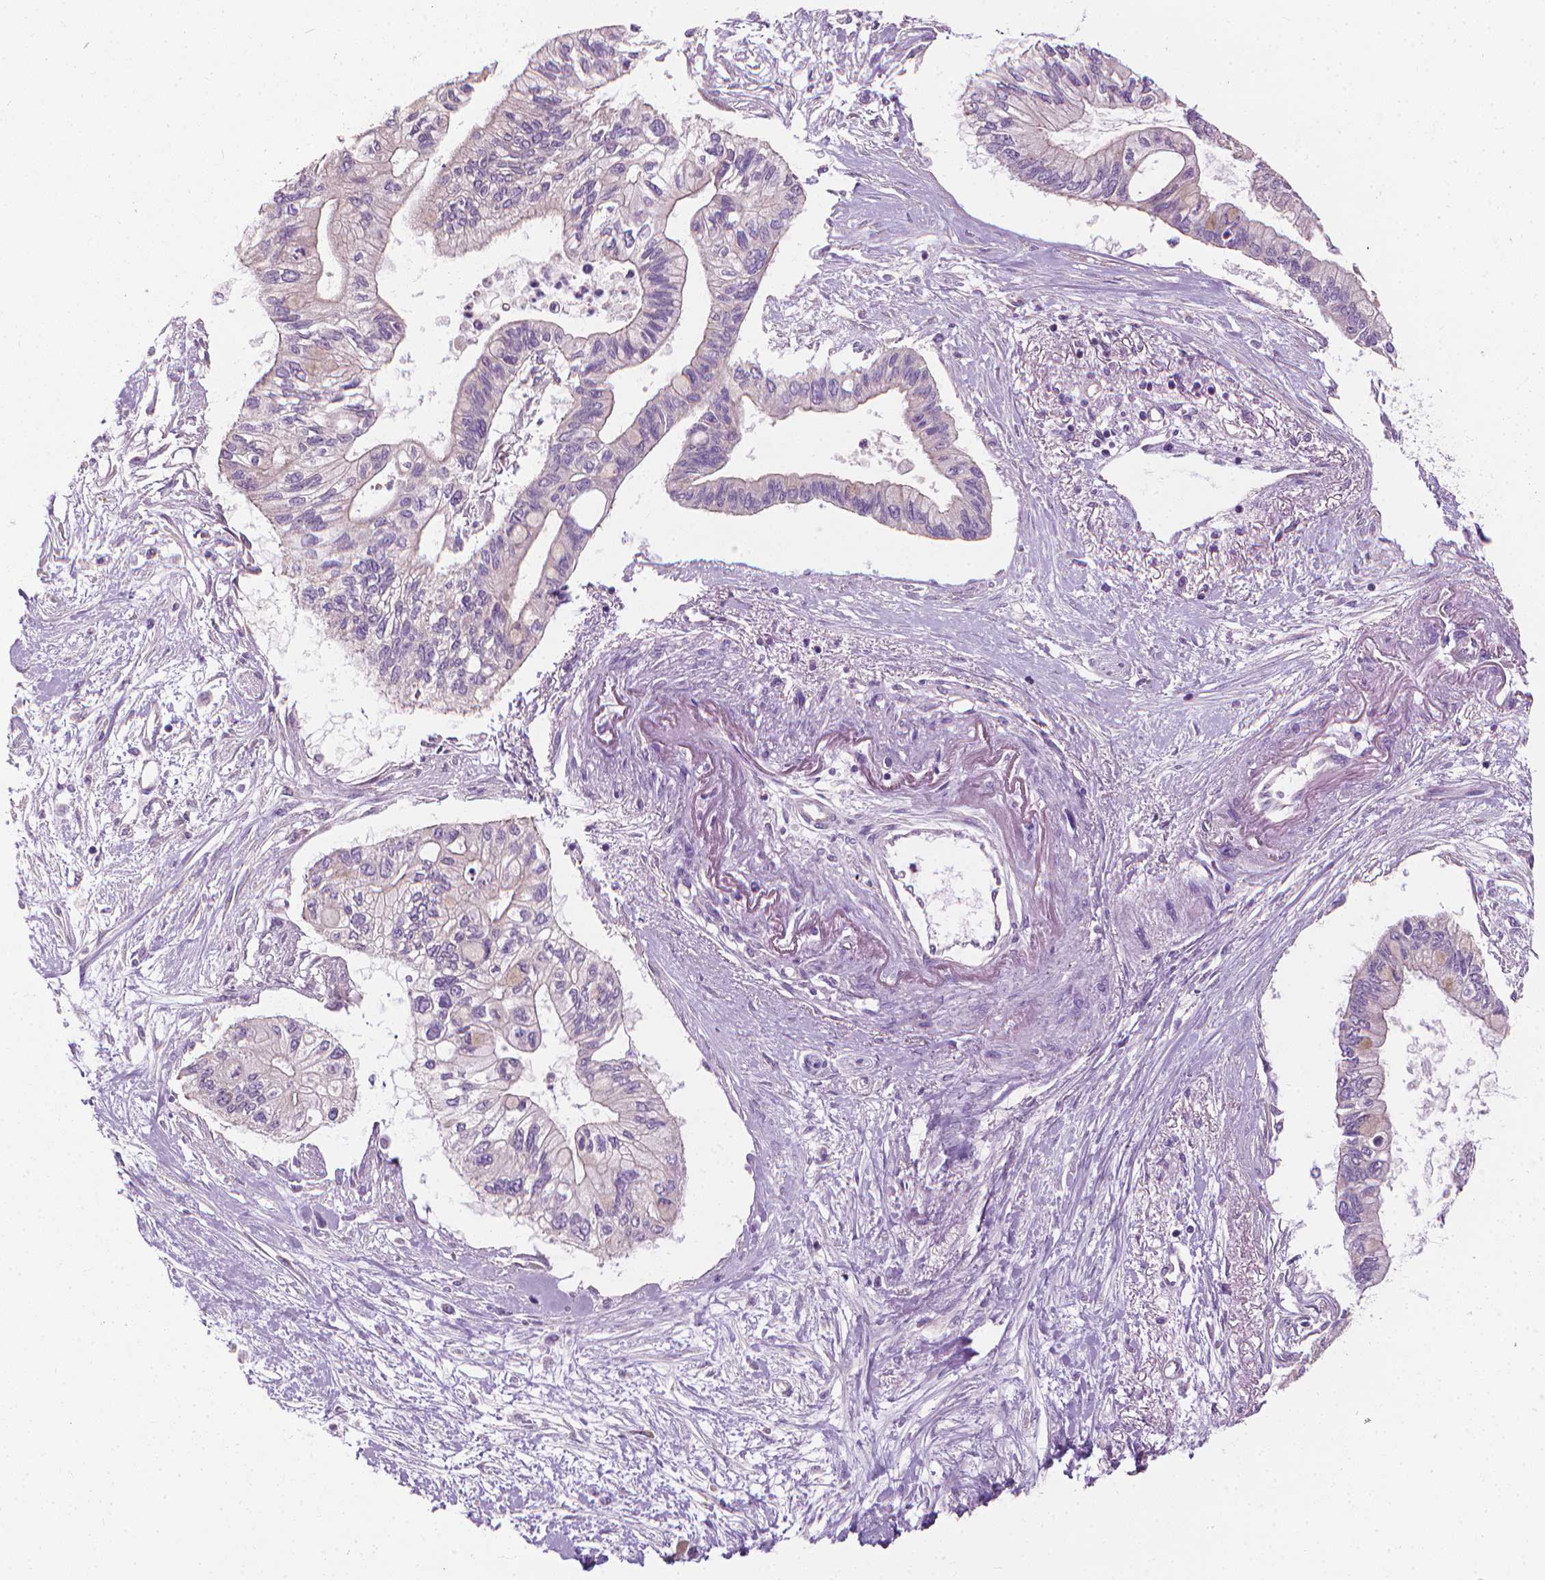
{"staining": {"intensity": "negative", "quantity": "none", "location": "none"}, "tissue": "pancreatic cancer", "cell_type": "Tumor cells", "image_type": "cancer", "snomed": [{"axis": "morphology", "description": "Adenocarcinoma, NOS"}, {"axis": "topography", "description": "Pancreas"}], "caption": "This is a micrograph of IHC staining of adenocarcinoma (pancreatic), which shows no positivity in tumor cells.", "gene": "RIIAD1", "patient": {"sex": "female", "age": 77}}